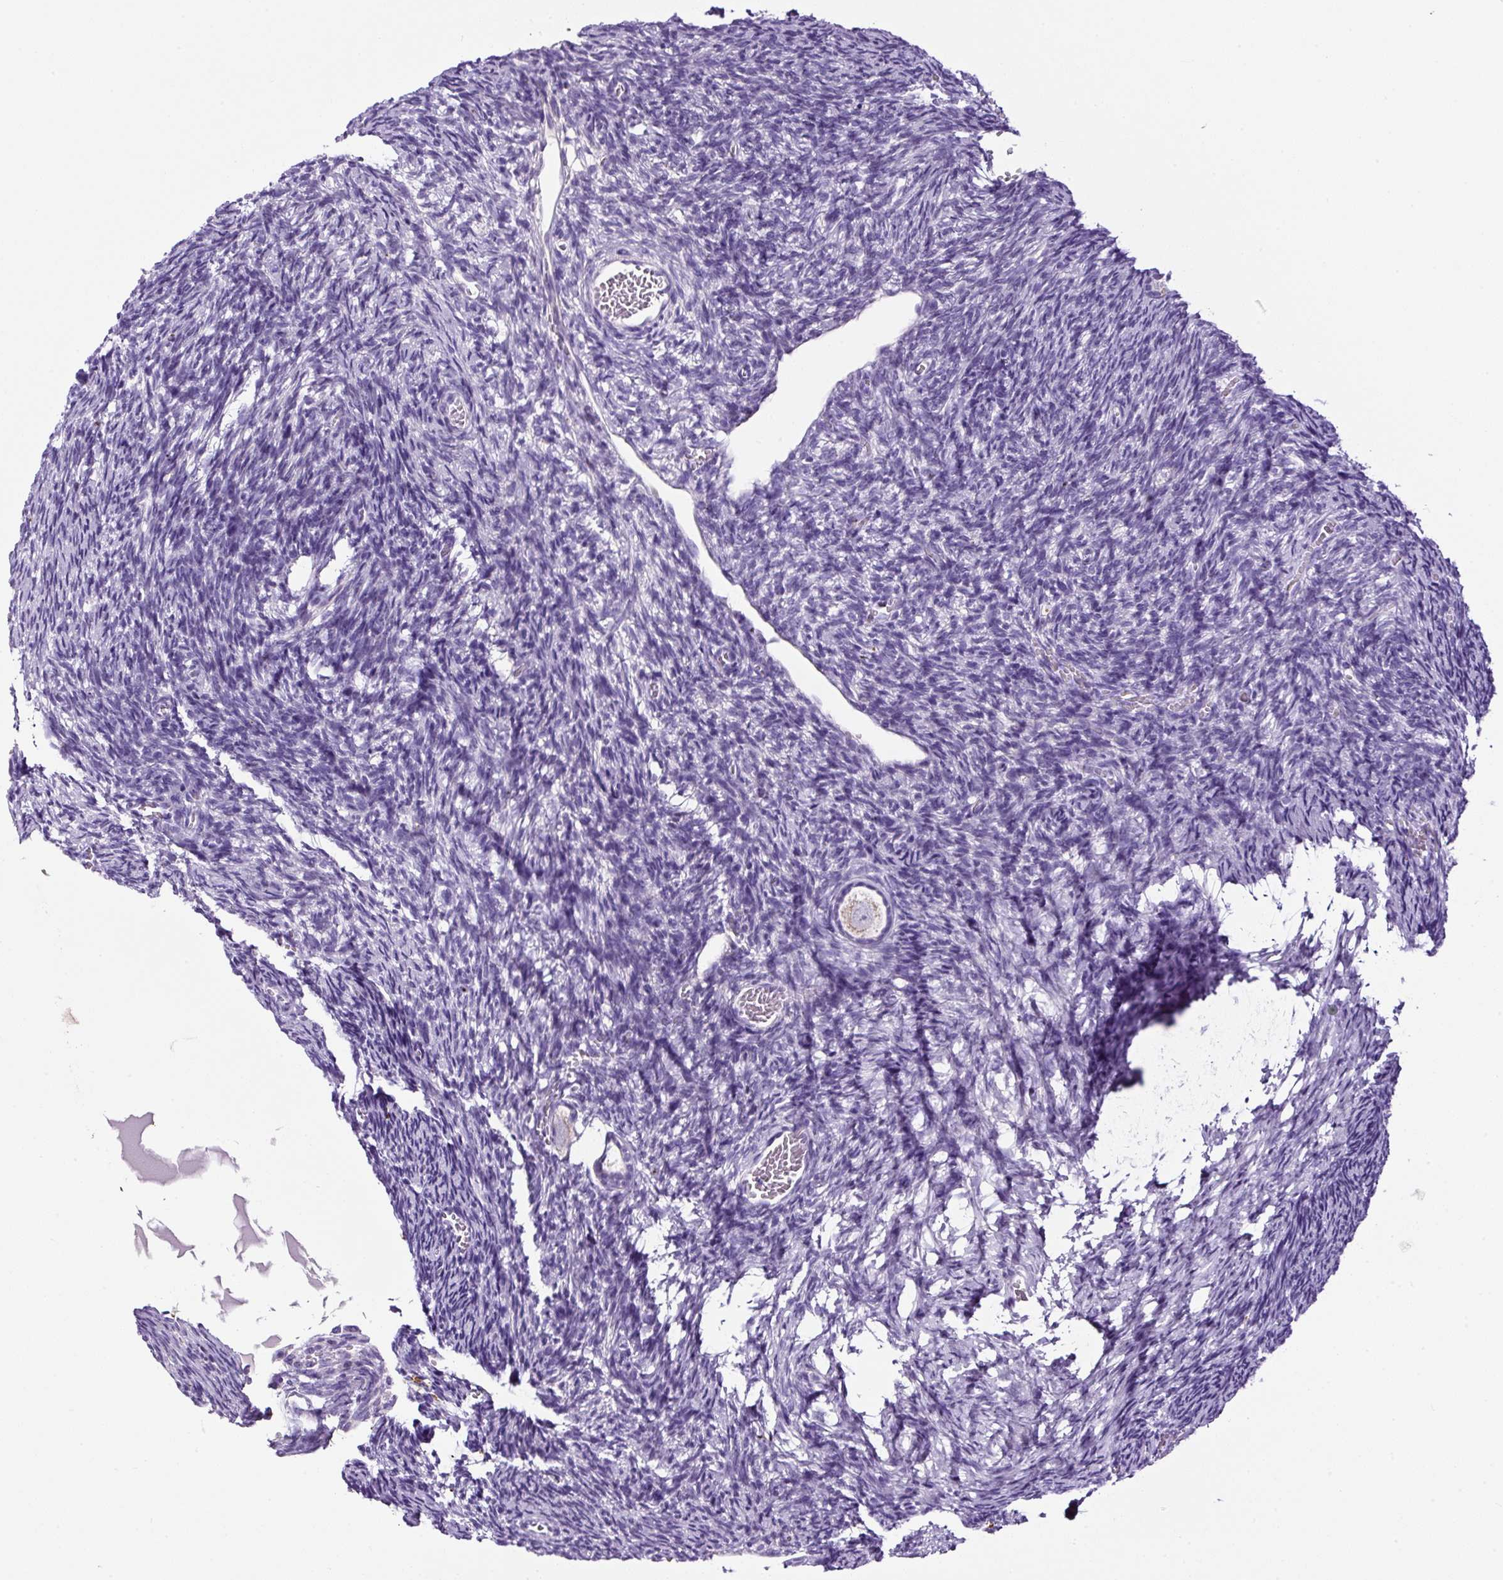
{"staining": {"intensity": "negative", "quantity": "none", "location": "none"}, "tissue": "ovary", "cell_type": "Follicle cells", "image_type": "normal", "snomed": [{"axis": "morphology", "description": "Normal tissue, NOS"}, {"axis": "topography", "description": "Ovary"}], "caption": "This histopathology image is of unremarkable ovary stained with immunohistochemistry to label a protein in brown with the nuclei are counter-stained blue. There is no positivity in follicle cells. (DAB immunohistochemistry (IHC), high magnification).", "gene": "SP8", "patient": {"sex": "female", "age": 39}}